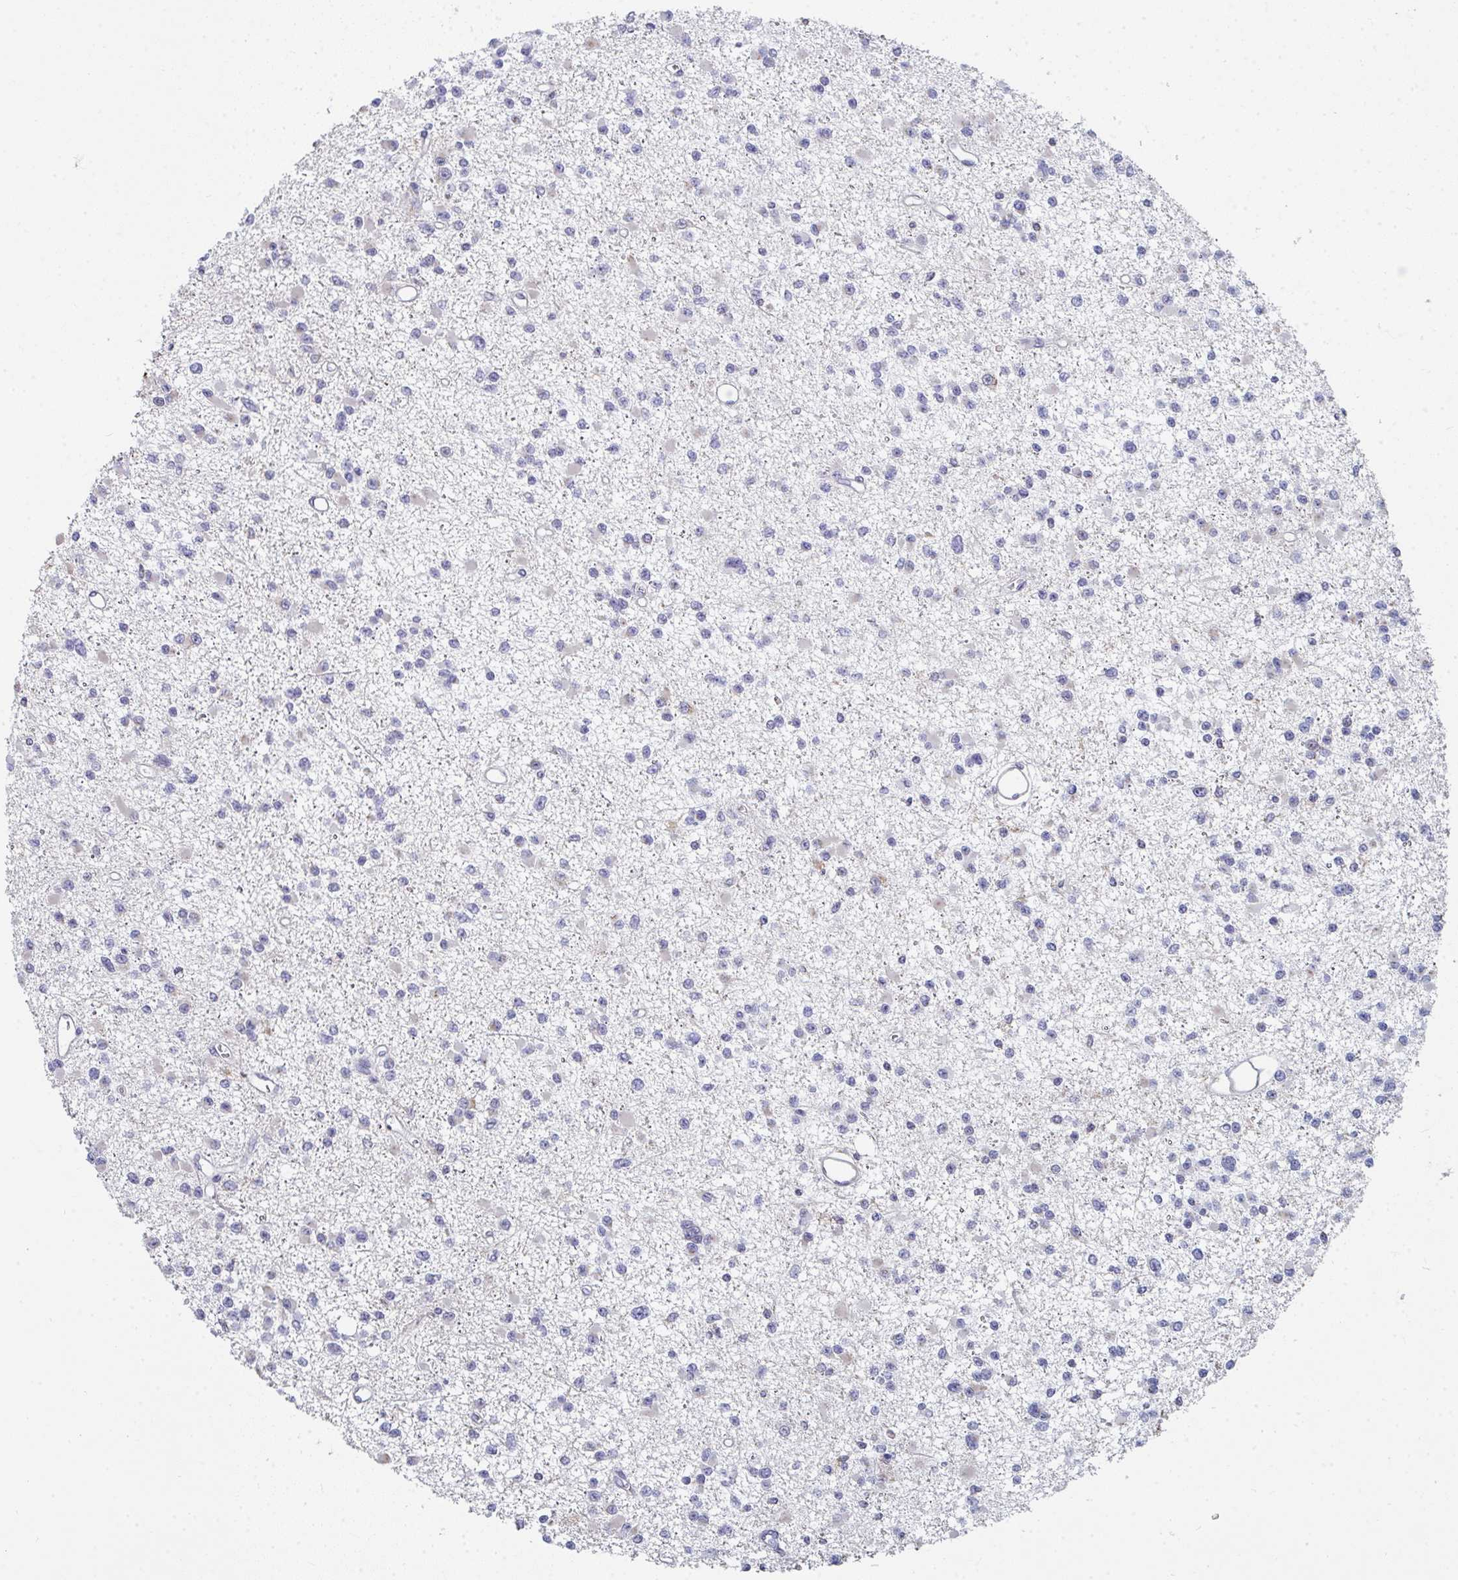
{"staining": {"intensity": "negative", "quantity": "none", "location": "none"}, "tissue": "glioma", "cell_type": "Tumor cells", "image_type": "cancer", "snomed": [{"axis": "morphology", "description": "Glioma, malignant, Low grade"}, {"axis": "topography", "description": "Brain"}], "caption": "Malignant glioma (low-grade) stained for a protein using immunohistochemistry shows no positivity tumor cells.", "gene": "PSMG1", "patient": {"sex": "female", "age": 22}}